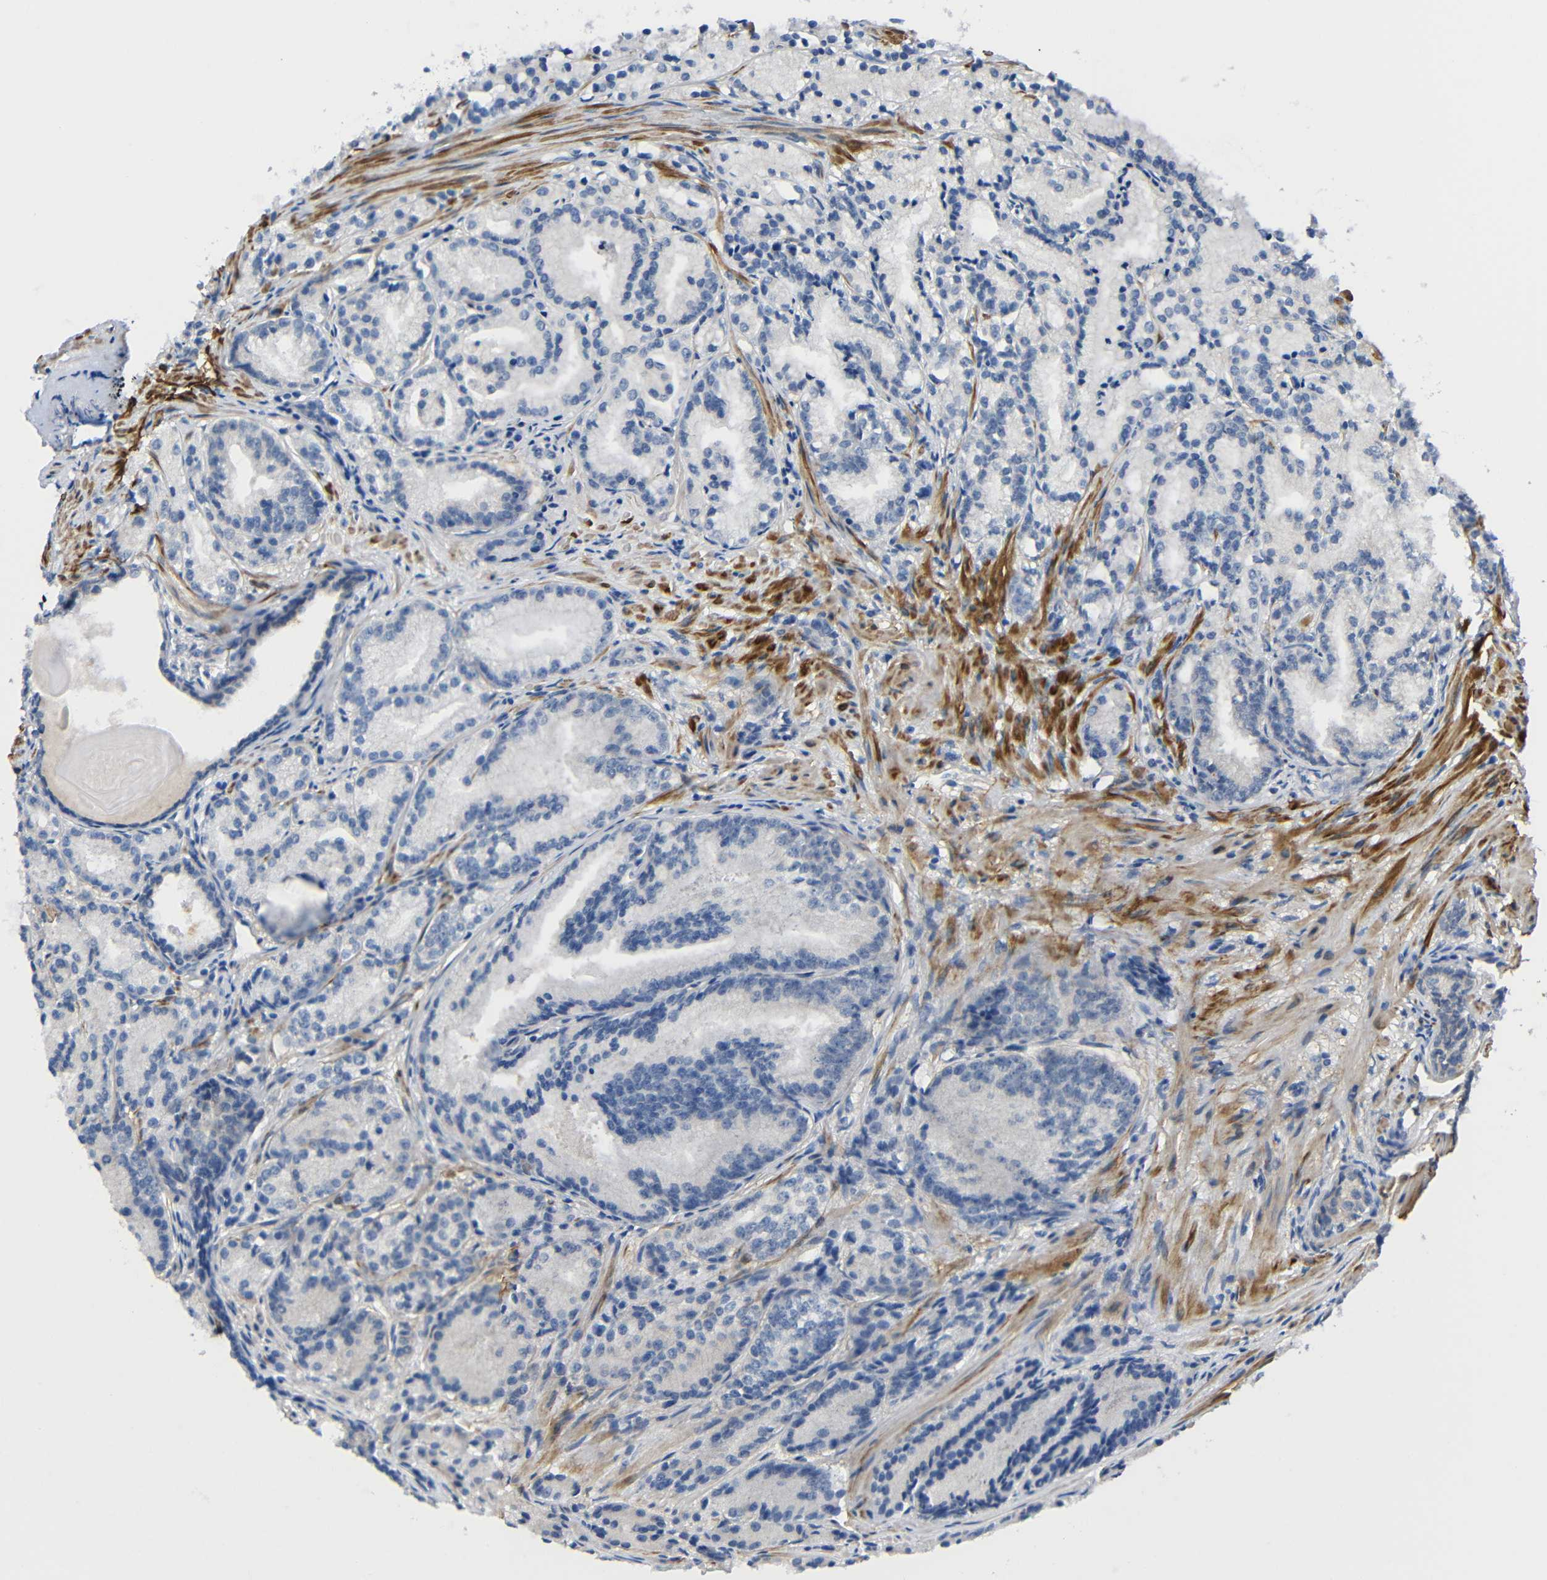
{"staining": {"intensity": "negative", "quantity": "none", "location": "none"}, "tissue": "prostate cancer", "cell_type": "Tumor cells", "image_type": "cancer", "snomed": [{"axis": "morphology", "description": "Adenocarcinoma, Low grade"}, {"axis": "topography", "description": "Prostate"}], "caption": "This is an immunohistochemistry micrograph of human prostate cancer. There is no staining in tumor cells.", "gene": "NEGR1", "patient": {"sex": "male", "age": 72}}